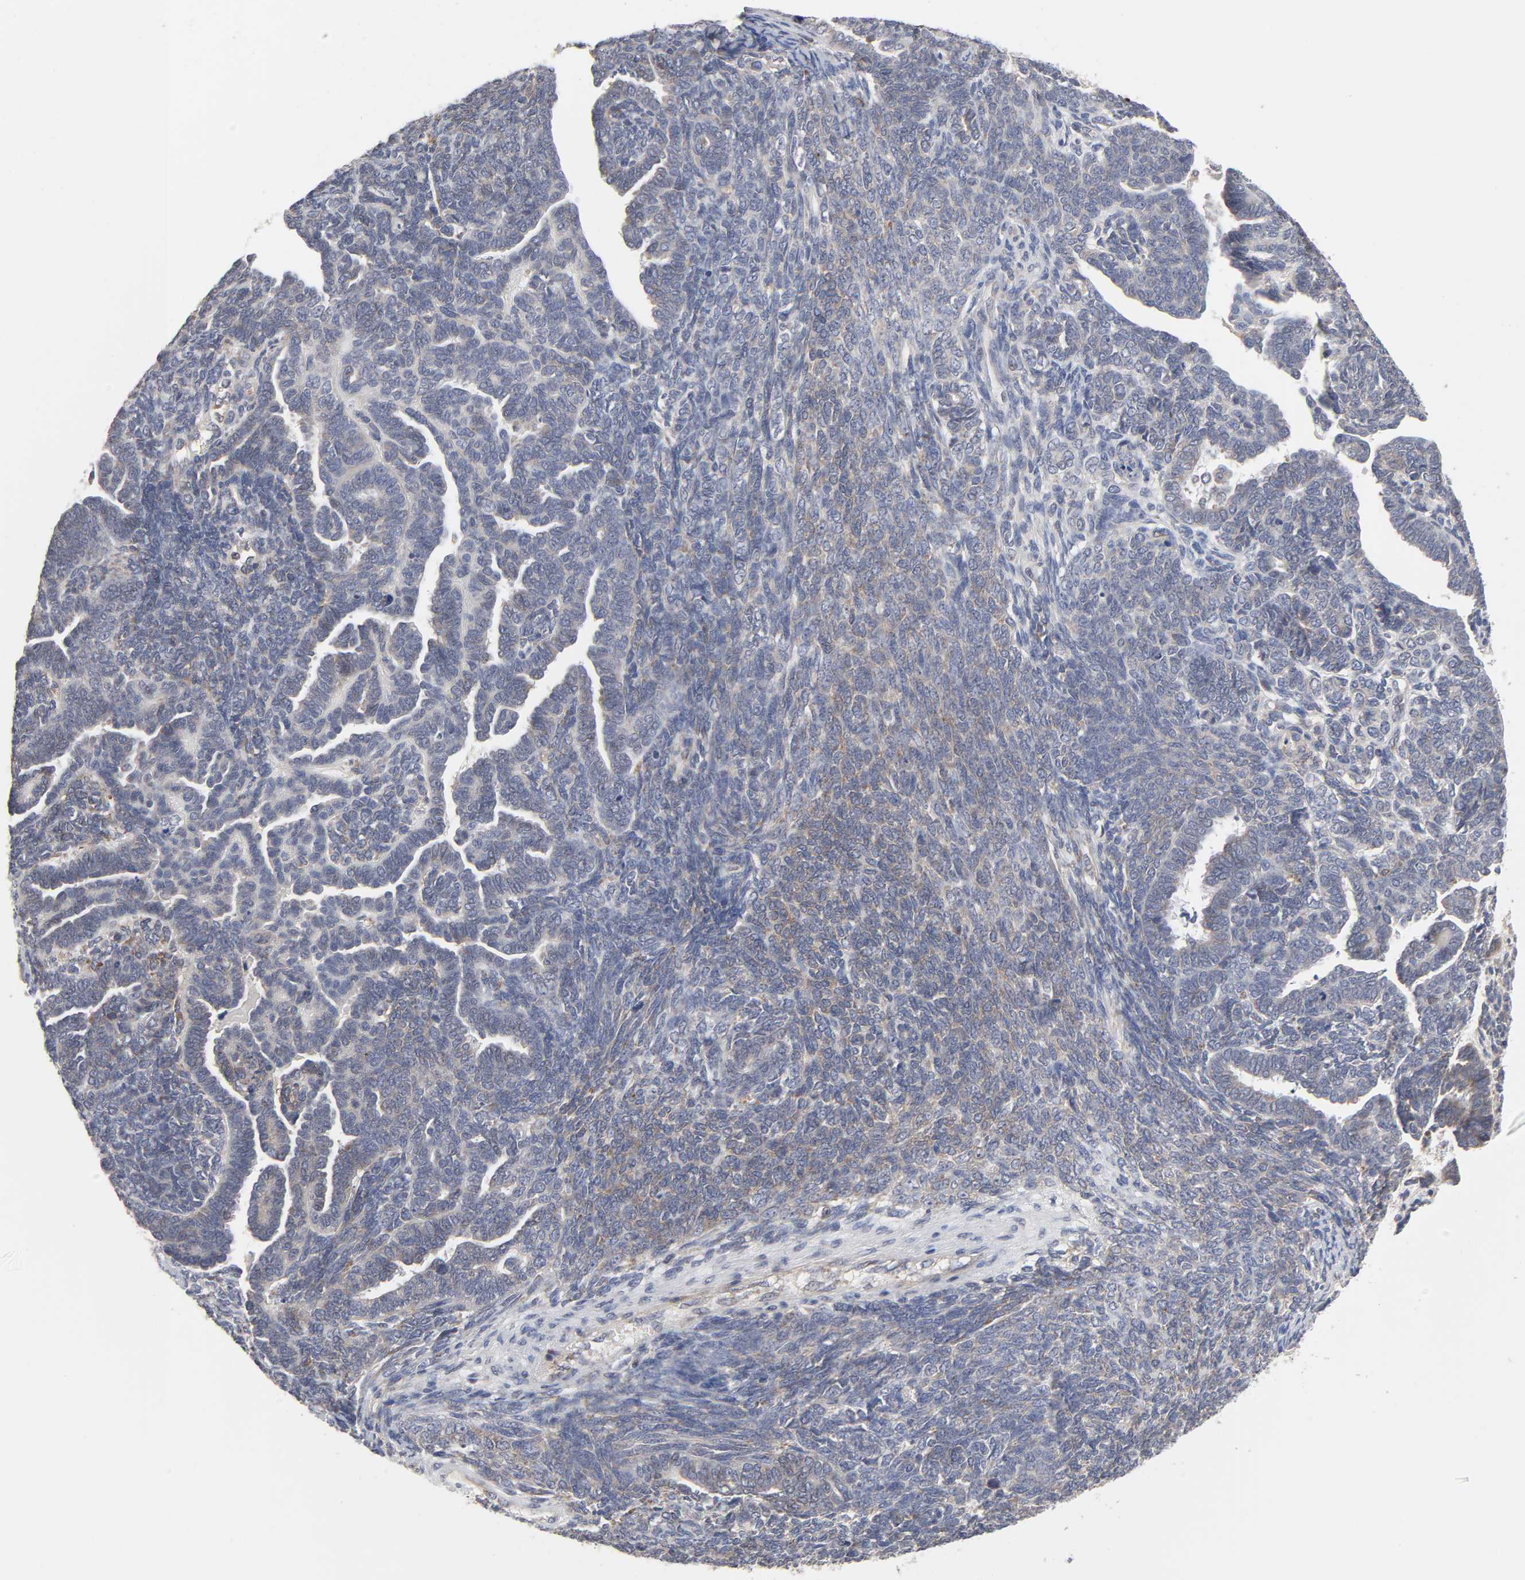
{"staining": {"intensity": "weak", "quantity": ">75%", "location": "cytoplasmic/membranous"}, "tissue": "endometrial cancer", "cell_type": "Tumor cells", "image_type": "cancer", "snomed": [{"axis": "morphology", "description": "Neoplasm, malignant, NOS"}, {"axis": "topography", "description": "Endometrium"}], "caption": "Immunohistochemistry staining of neoplasm (malignant) (endometrial), which reveals low levels of weak cytoplasmic/membranous positivity in about >75% of tumor cells indicating weak cytoplasmic/membranous protein expression. The staining was performed using DAB (brown) for protein detection and nuclei were counterstained in hematoxylin (blue).", "gene": "IL4R", "patient": {"sex": "female", "age": 74}}